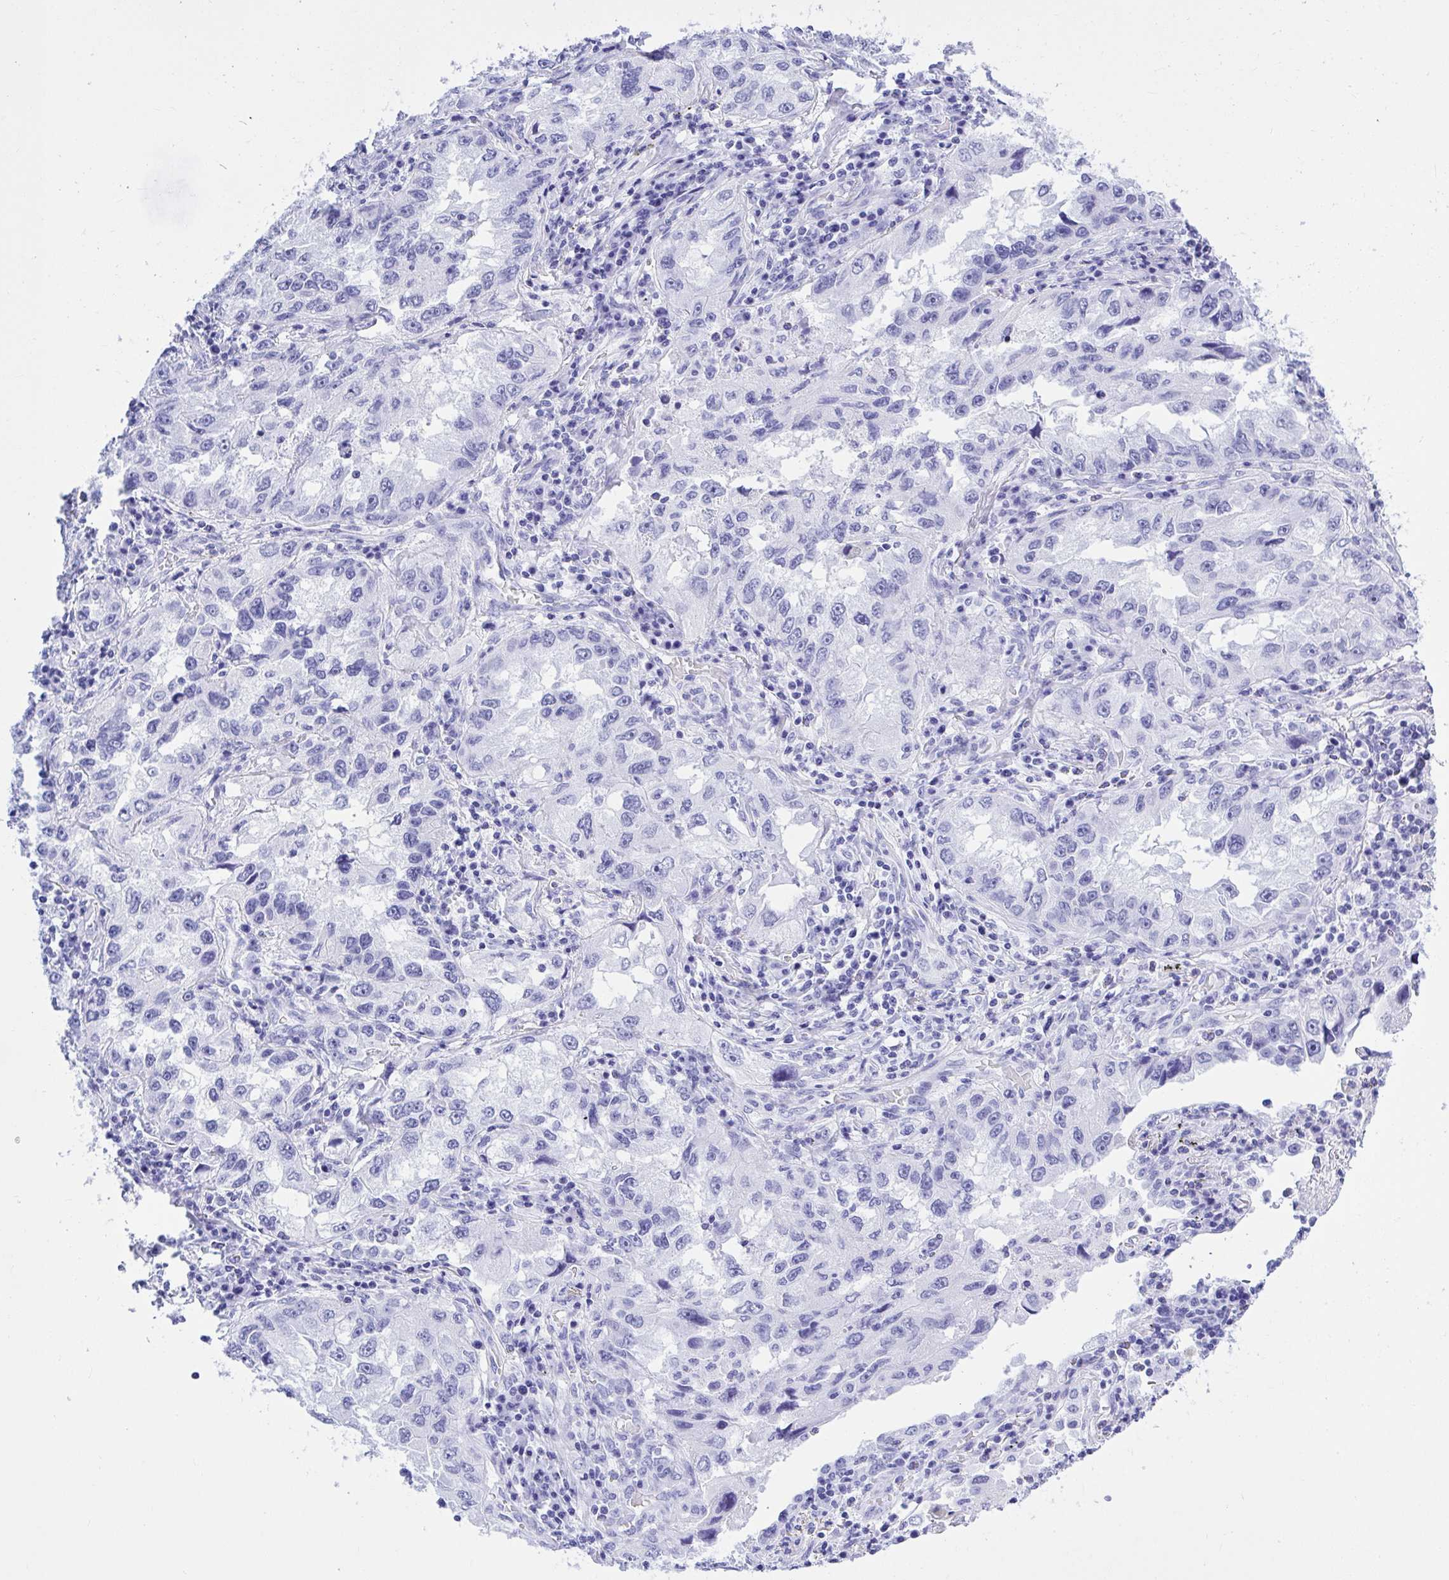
{"staining": {"intensity": "negative", "quantity": "none", "location": "none"}, "tissue": "lung cancer", "cell_type": "Tumor cells", "image_type": "cancer", "snomed": [{"axis": "morphology", "description": "Adenocarcinoma, NOS"}, {"axis": "topography", "description": "Lung"}], "caption": "IHC histopathology image of neoplastic tissue: human lung cancer (adenocarcinoma) stained with DAB reveals no significant protein expression in tumor cells.", "gene": "THOP1", "patient": {"sex": "female", "age": 73}}